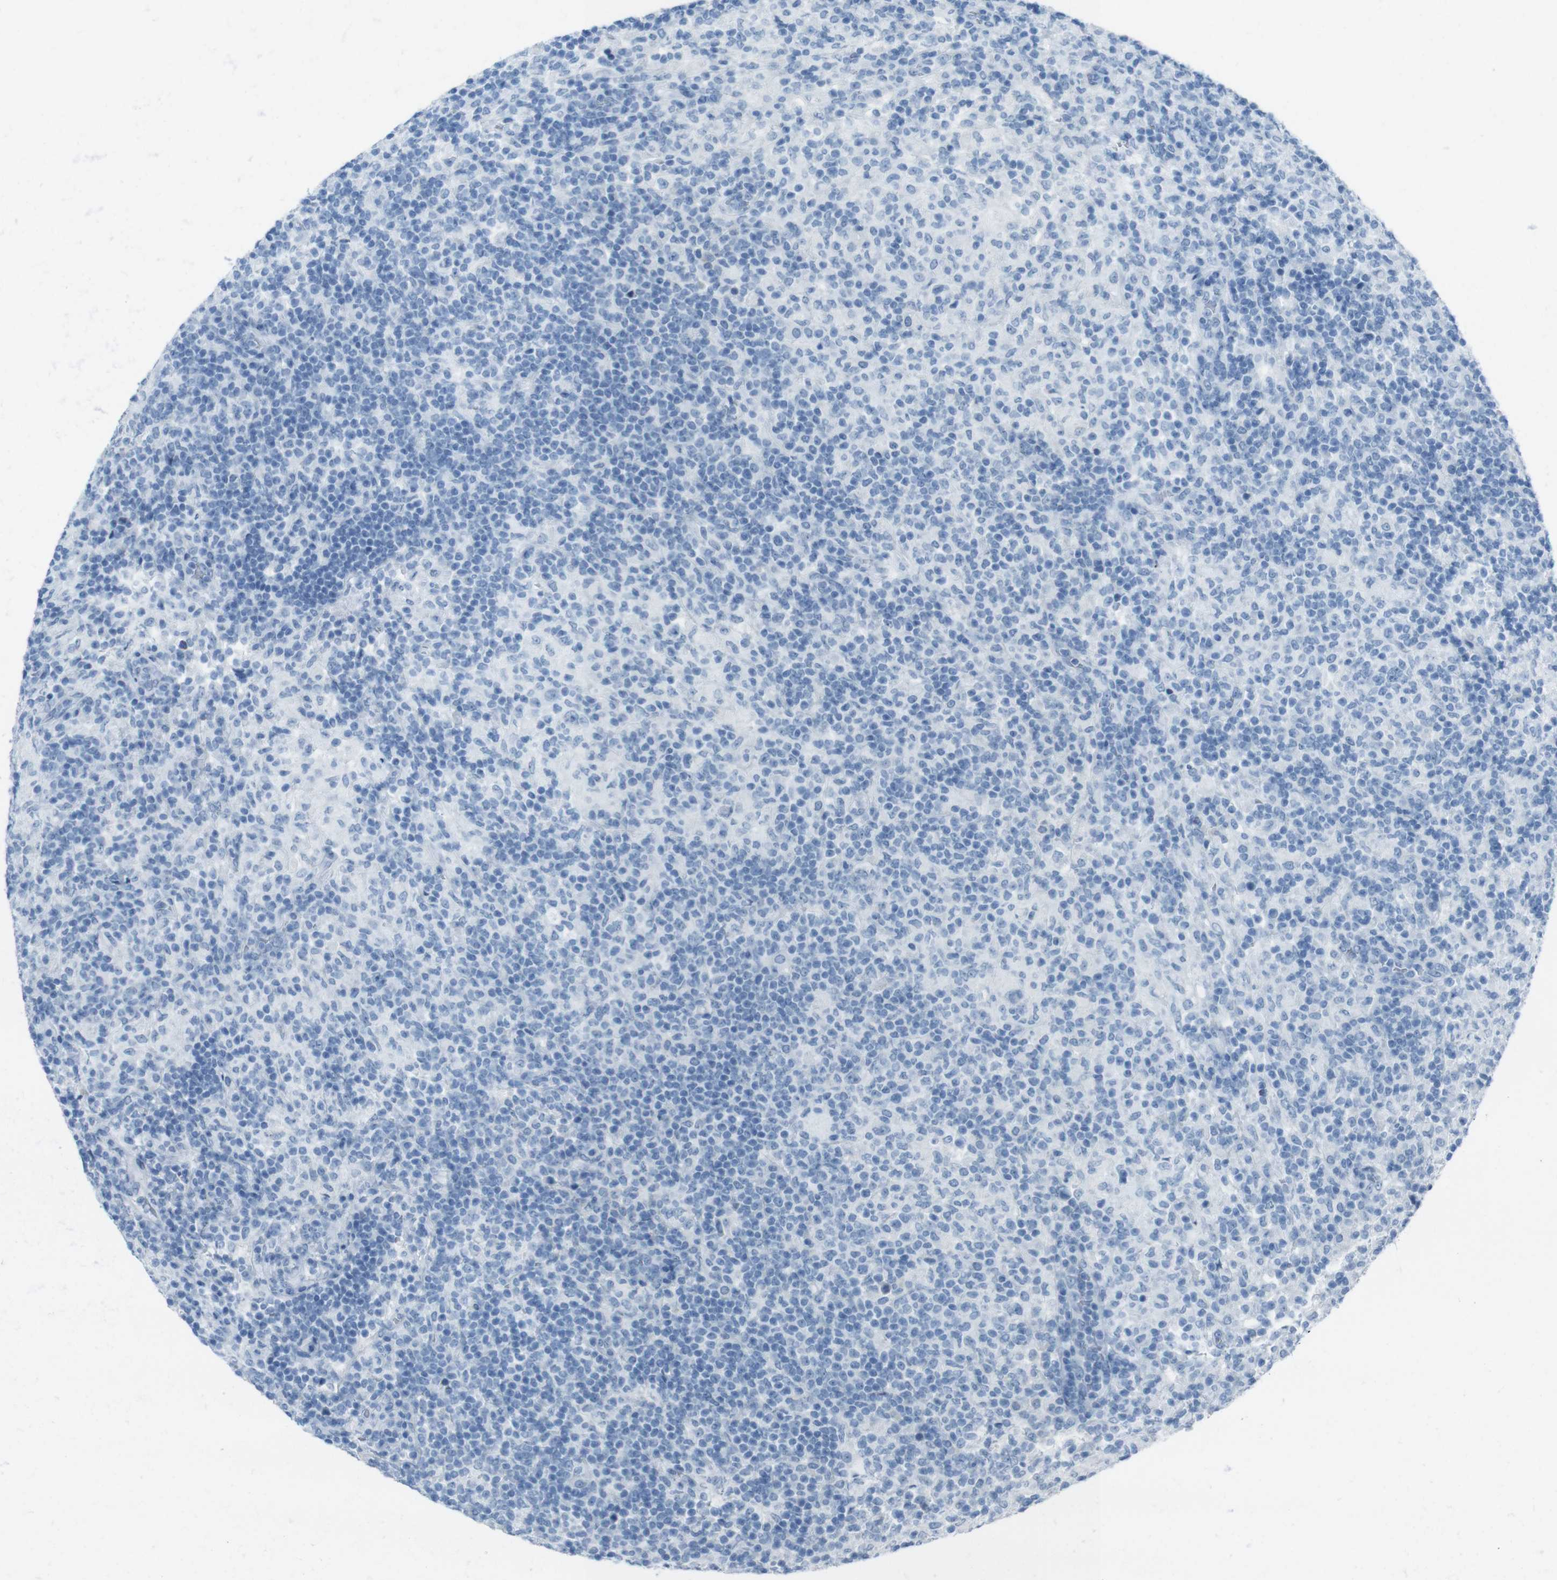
{"staining": {"intensity": "negative", "quantity": "none", "location": "none"}, "tissue": "lymphoma", "cell_type": "Tumor cells", "image_type": "cancer", "snomed": [{"axis": "morphology", "description": "Hodgkin's disease, NOS"}, {"axis": "topography", "description": "Lymph node"}], "caption": "Hodgkin's disease was stained to show a protein in brown. There is no significant positivity in tumor cells. The staining was performed using DAB (3,3'-diaminobenzidine) to visualize the protein expression in brown, while the nuclei were stained in blue with hematoxylin (Magnification: 20x).", "gene": "TMEM207", "patient": {"sex": "male", "age": 70}}